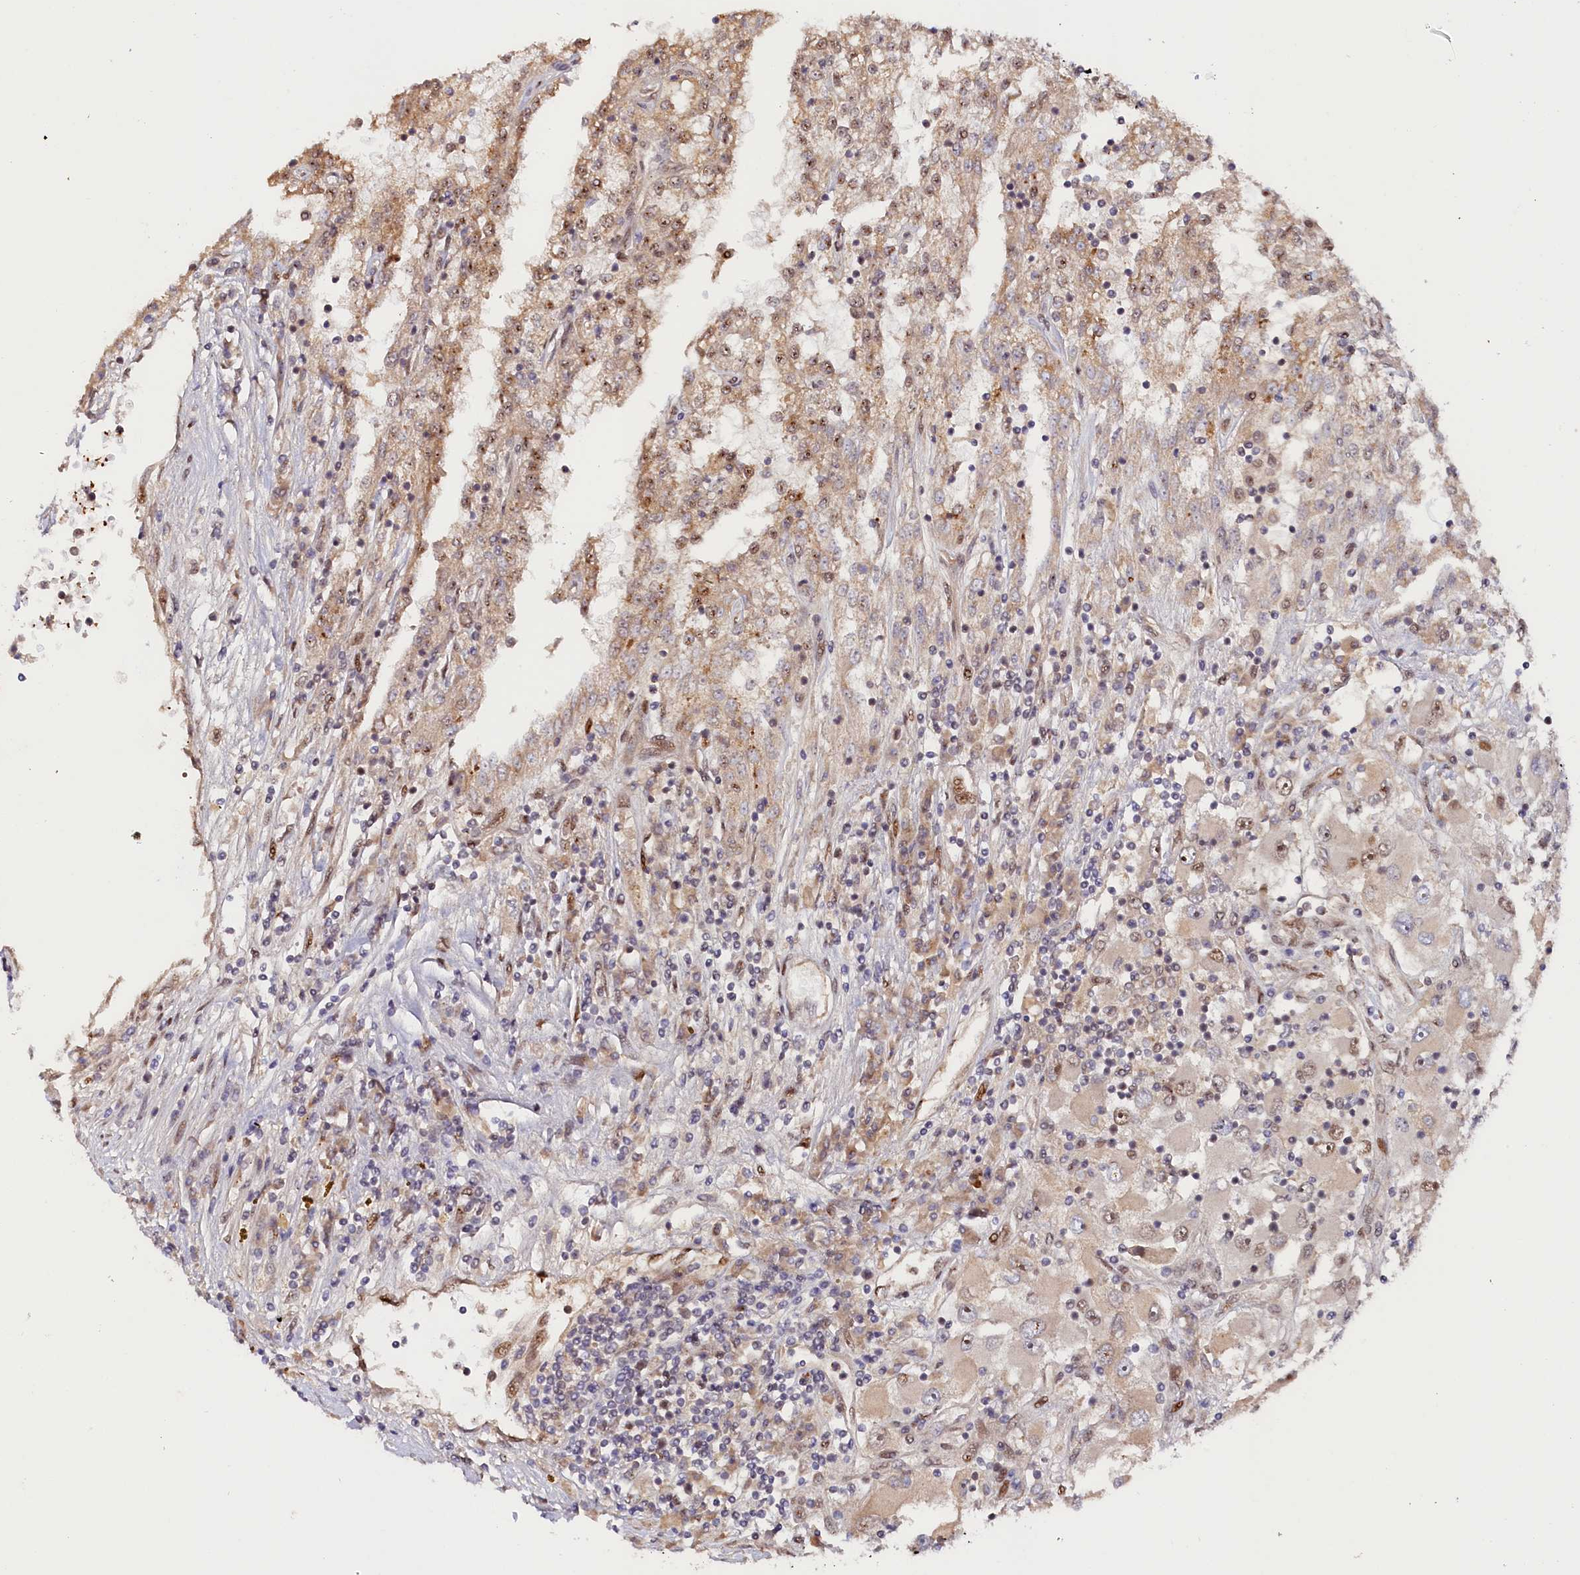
{"staining": {"intensity": "moderate", "quantity": "<25%", "location": "cytoplasmic/membranous,nuclear"}, "tissue": "renal cancer", "cell_type": "Tumor cells", "image_type": "cancer", "snomed": [{"axis": "morphology", "description": "Adenocarcinoma, NOS"}, {"axis": "topography", "description": "Kidney"}], "caption": "Adenocarcinoma (renal) stained with IHC displays moderate cytoplasmic/membranous and nuclear expression in about <25% of tumor cells.", "gene": "ANKRD24", "patient": {"sex": "female", "age": 52}}